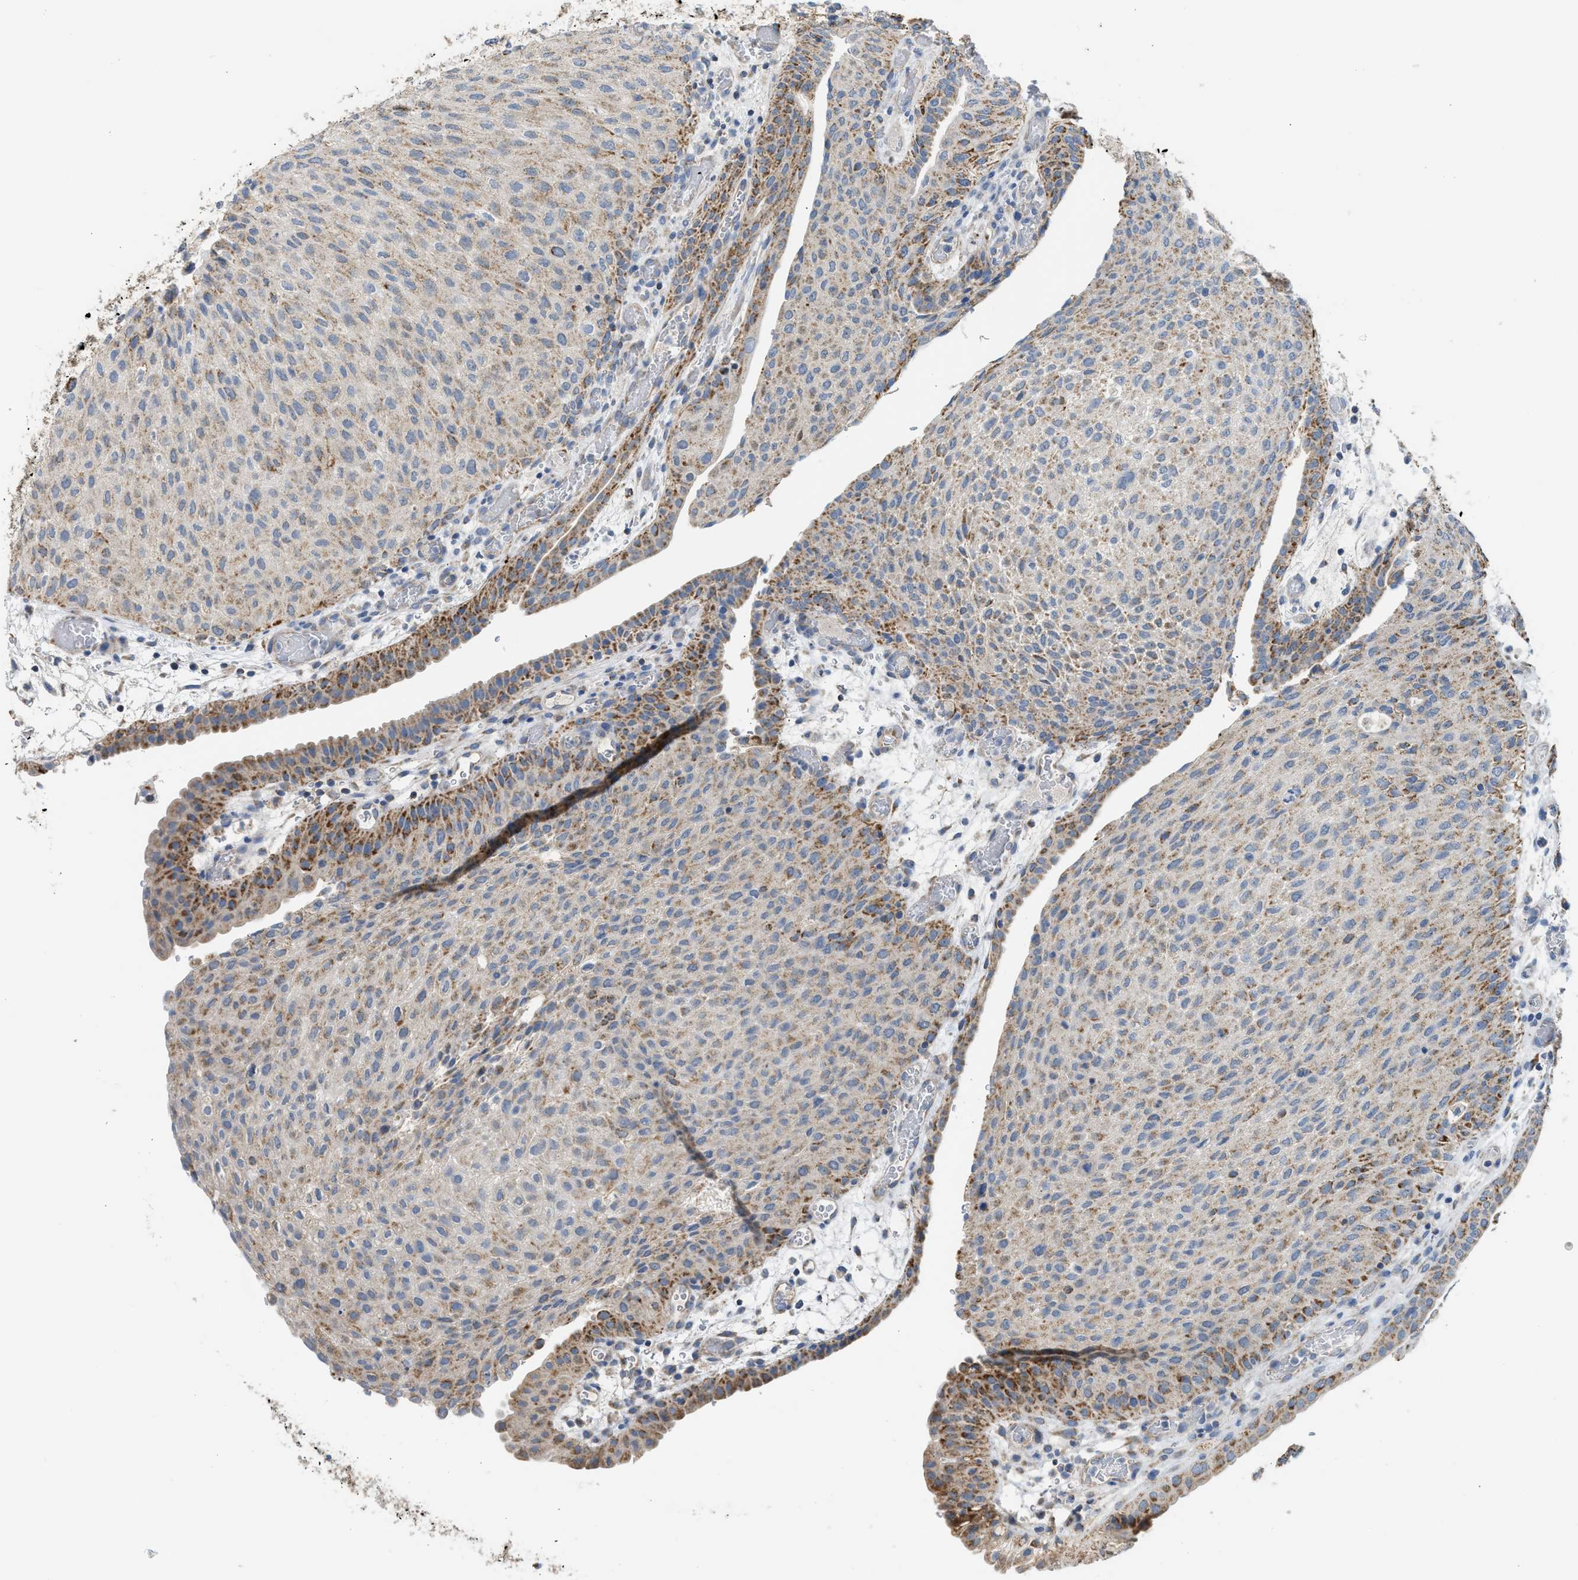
{"staining": {"intensity": "moderate", "quantity": "25%-75%", "location": "cytoplasmic/membranous"}, "tissue": "urothelial cancer", "cell_type": "Tumor cells", "image_type": "cancer", "snomed": [{"axis": "morphology", "description": "Urothelial carcinoma, Low grade"}, {"axis": "morphology", "description": "Urothelial carcinoma, High grade"}, {"axis": "topography", "description": "Urinary bladder"}], "caption": "Immunohistochemical staining of urothelial cancer demonstrates moderate cytoplasmic/membranous protein expression in about 25%-75% of tumor cells. (DAB (3,3'-diaminobenzidine) IHC, brown staining for protein, blue staining for nuclei).", "gene": "GOT2", "patient": {"sex": "male", "age": 35}}